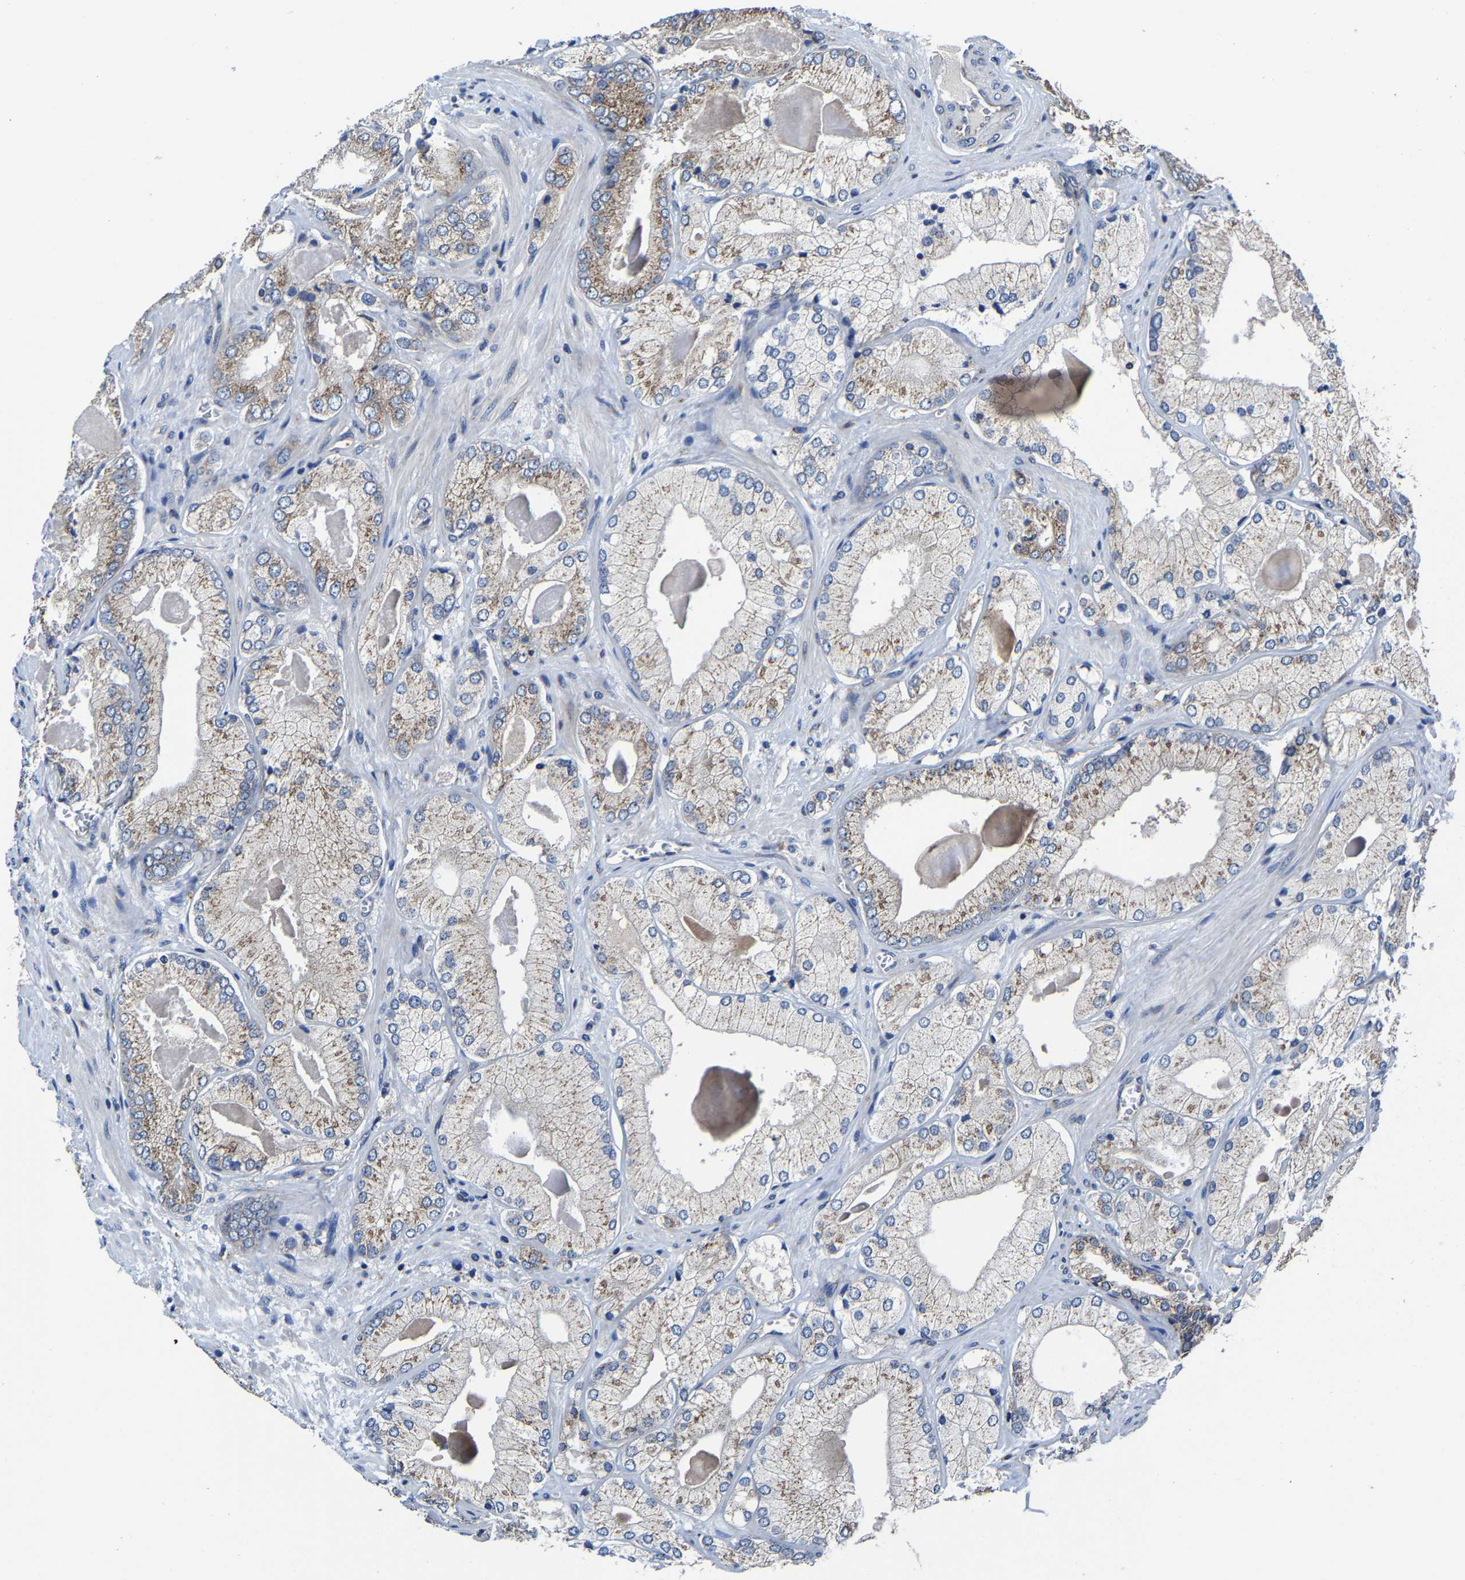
{"staining": {"intensity": "weak", "quantity": ">75%", "location": "cytoplasmic/membranous"}, "tissue": "prostate cancer", "cell_type": "Tumor cells", "image_type": "cancer", "snomed": [{"axis": "morphology", "description": "Adenocarcinoma, Low grade"}, {"axis": "topography", "description": "Prostate"}], "caption": "A brown stain labels weak cytoplasmic/membranous staining of a protein in prostate cancer (low-grade adenocarcinoma) tumor cells.", "gene": "EBAG9", "patient": {"sex": "male", "age": 65}}